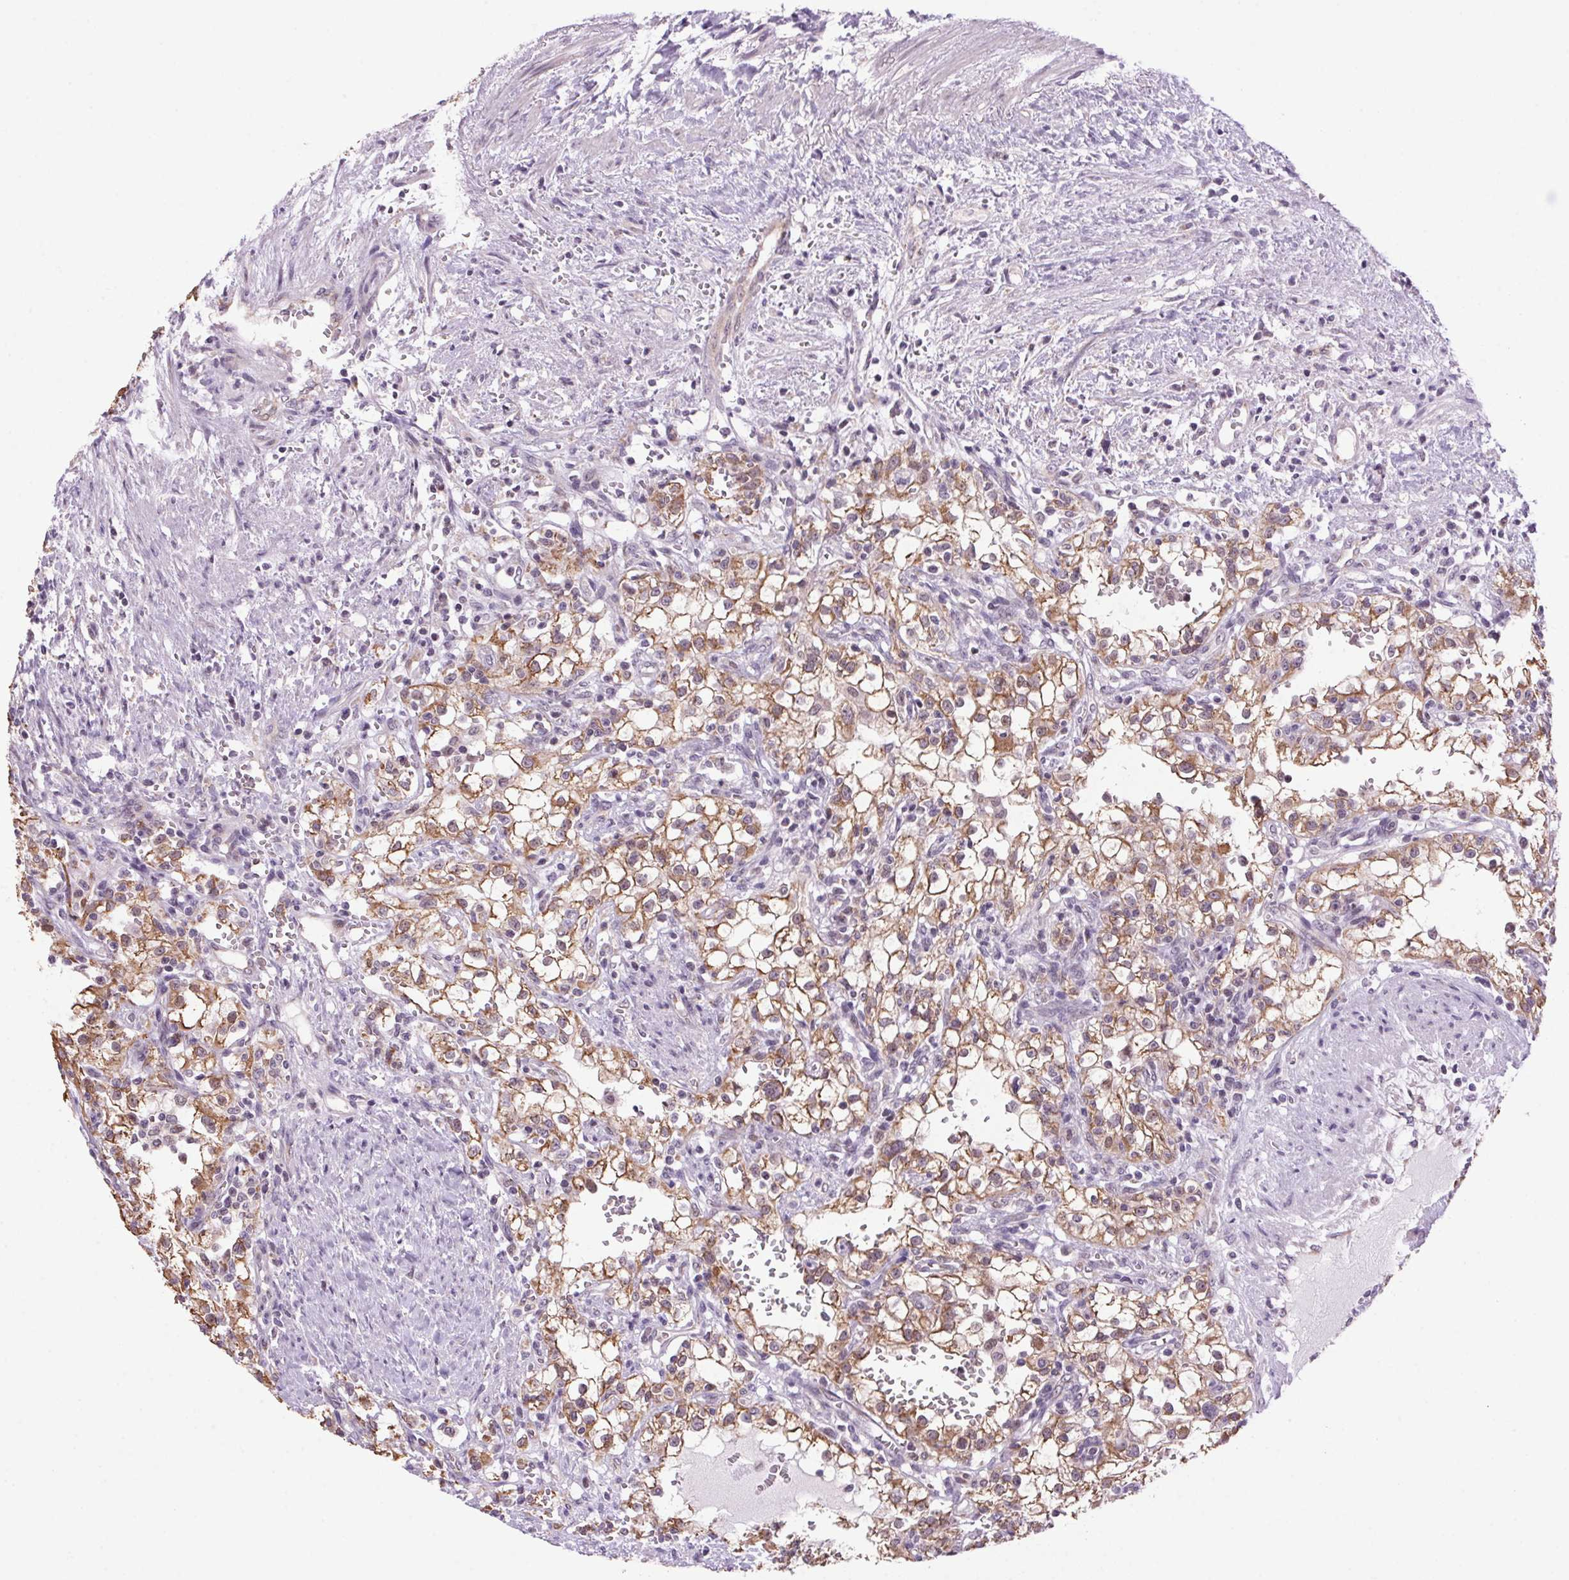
{"staining": {"intensity": "moderate", "quantity": ">75%", "location": "cytoplasmic/membranous"}, "tissue": "renal cancer", "cell_type": "Tumor cells", "image_type": "cancer", "snomed": [{"axis": "morphology", "description": "Adenocarcinoma, NOS"}, {"axis": "topography", "description": "Kidney"}], "caption": "A photomicrograph of human renal cancer stained for a protein displays moderate cytoplasmic/membranous brown staining in tumor cells. (brown staining indicates protein expression, while blue staining denotes nuclei).", "gene": "AKR1E2", "patient": {"sex": "female", "age": 74}}